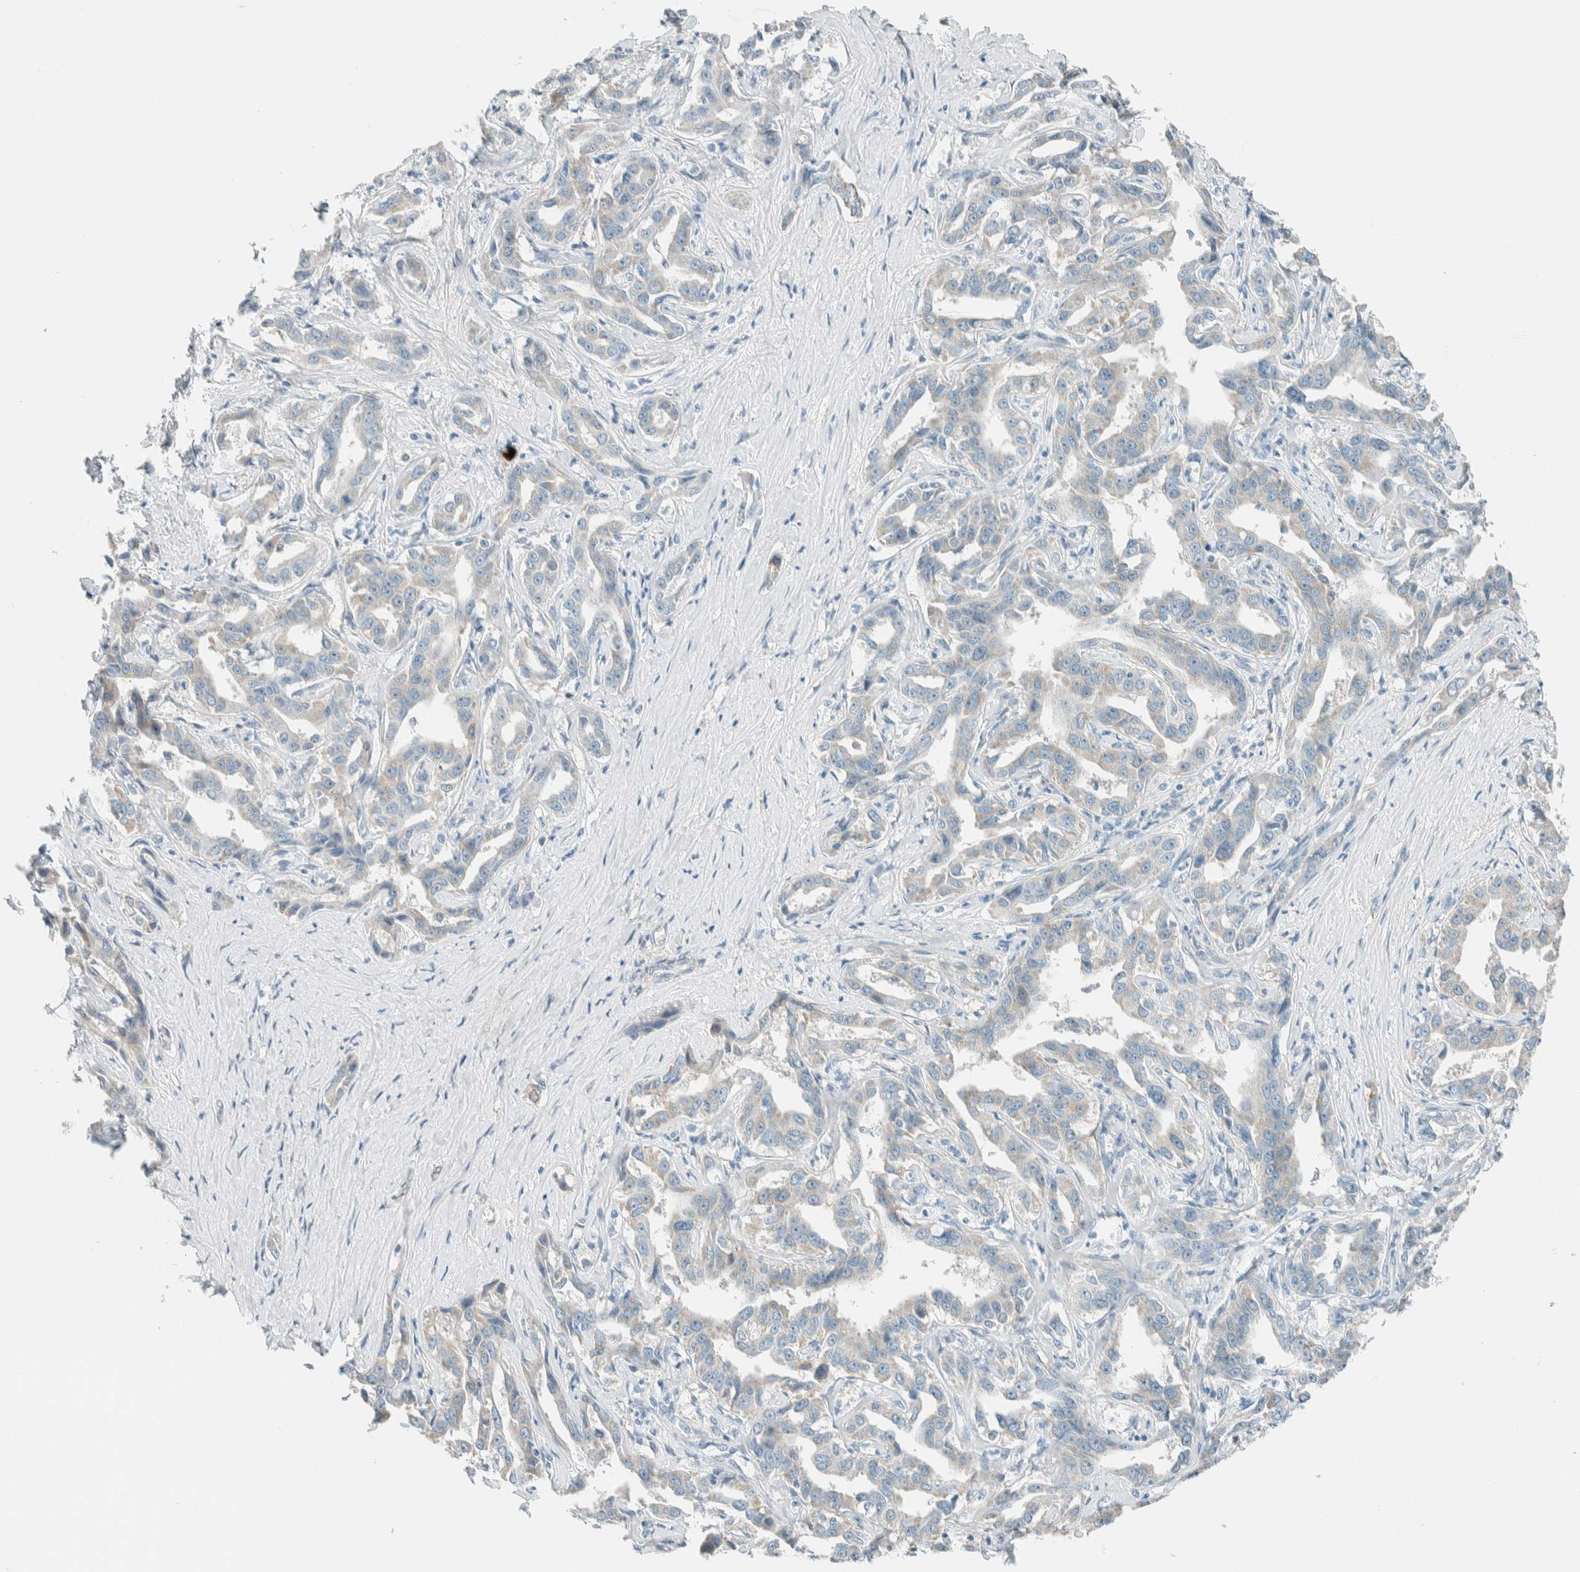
{"staining": {"intensity": "negative", "quantity": "none", "location": "none"}, "tissue": "liver cancer", "cell_type": "Tumor cells", "image_type": "cancer", "snomed": [{"axis": "morphology", "description": "Cholangiocarcinoma"}, {"axis": "topography", "description": "Liver"}], "caption": "High power microscopy histopathology image of an IHC photomicrograph of liver cancer (cholangiocarcinoma), revealing no significant positivity in tumor cells.", "gene": "ALDH7A1", "patient": {"sex": "male", "age": 59}}